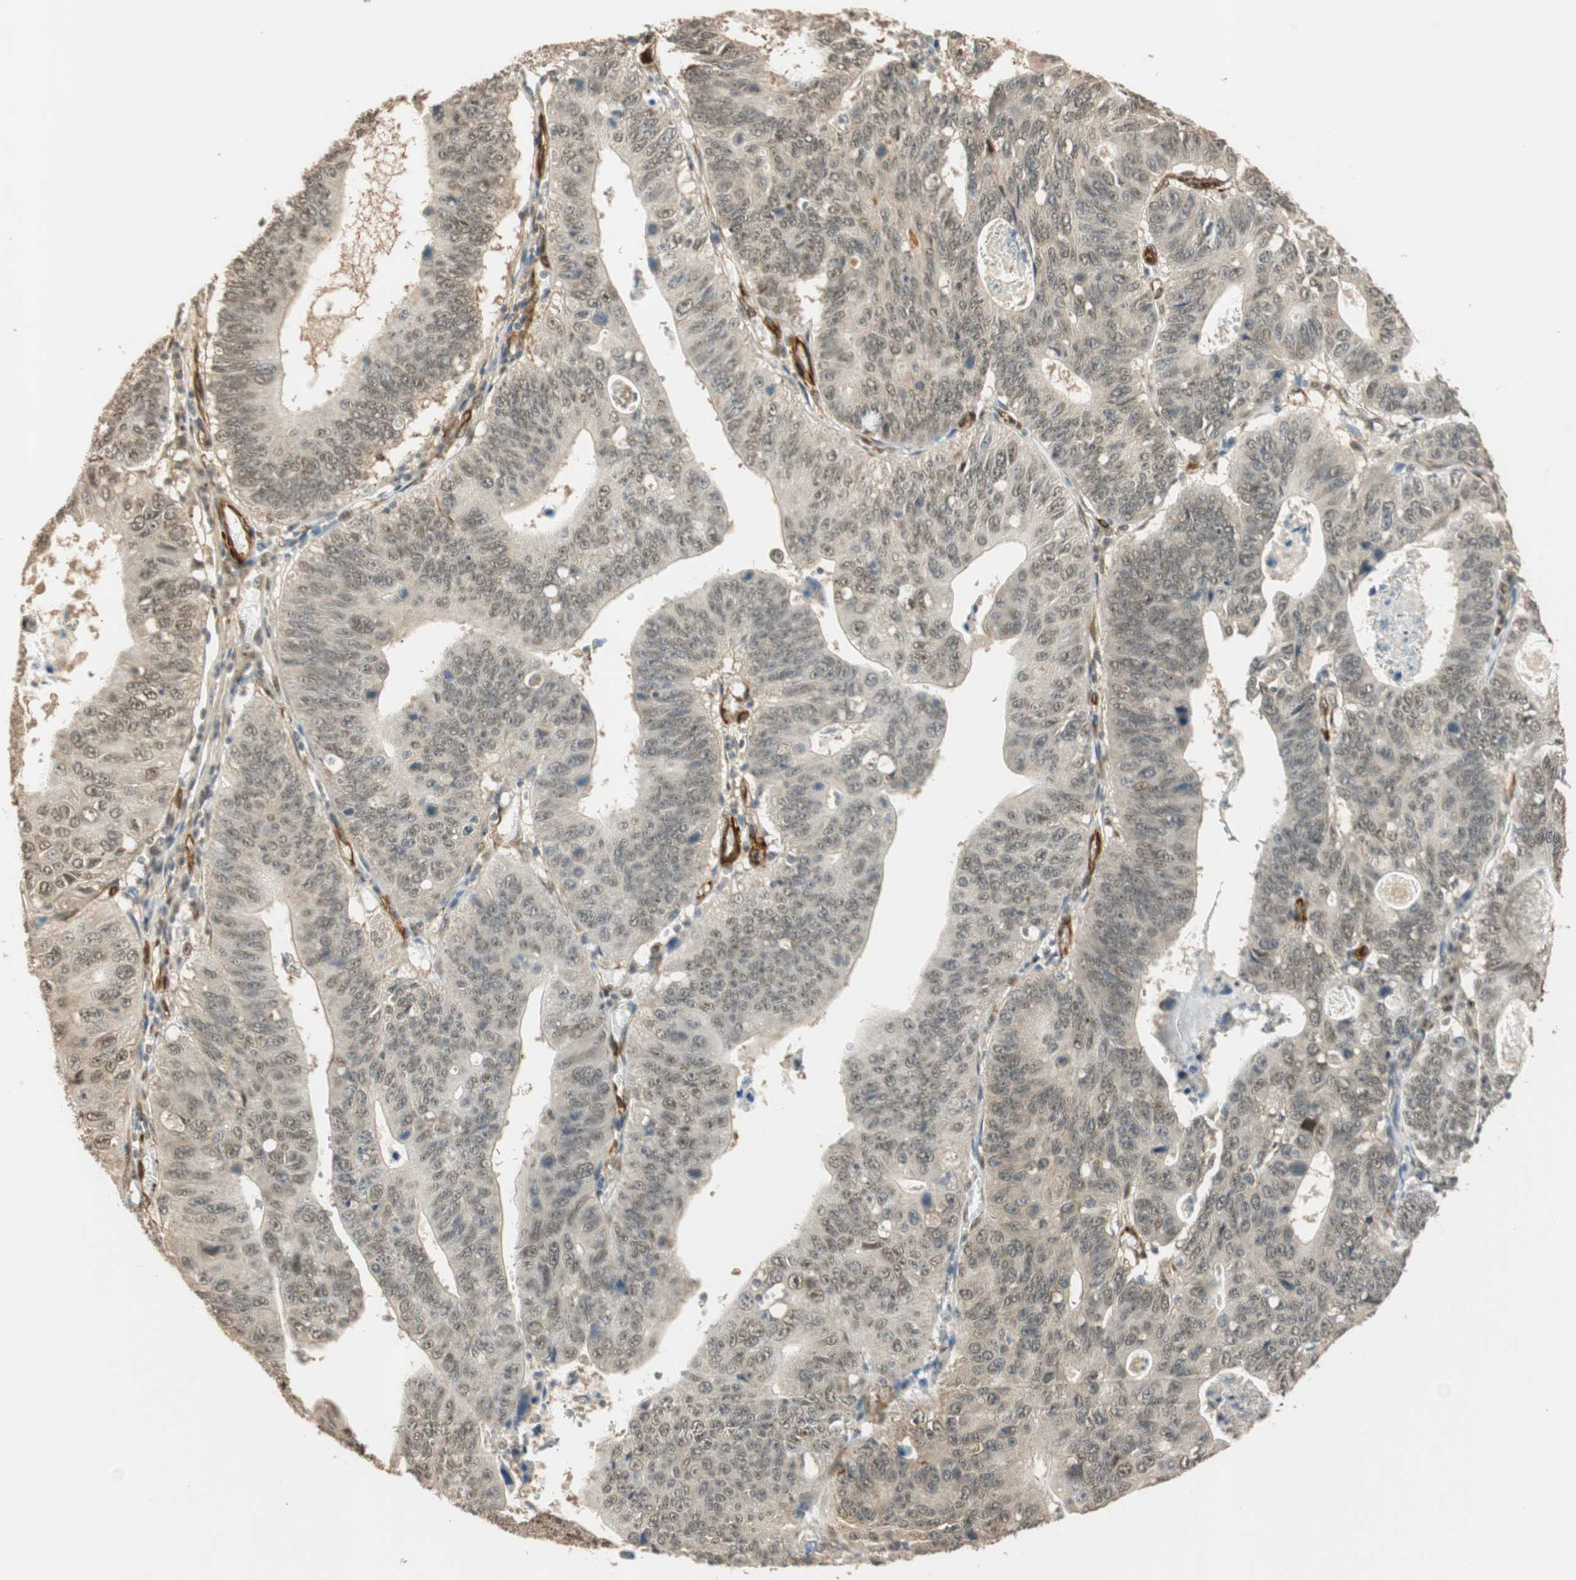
{"staining": {"intensity": "negative", "quantity": "none", "location": "none"}, "tissue": "stomach cancer", "cell_type": "Tumor cells", "image_type": "cancer", "snomed": [{"axis": "morphology", "description": "Adenocarcinoma, NOS"}, {"axis": "topography", "description": "Stomach"}], "caption": "Tumor cells are negative for brown protein staining in stomach cancer.", "gene": "NES", "patient": {"sex": "male", "age": 59}}